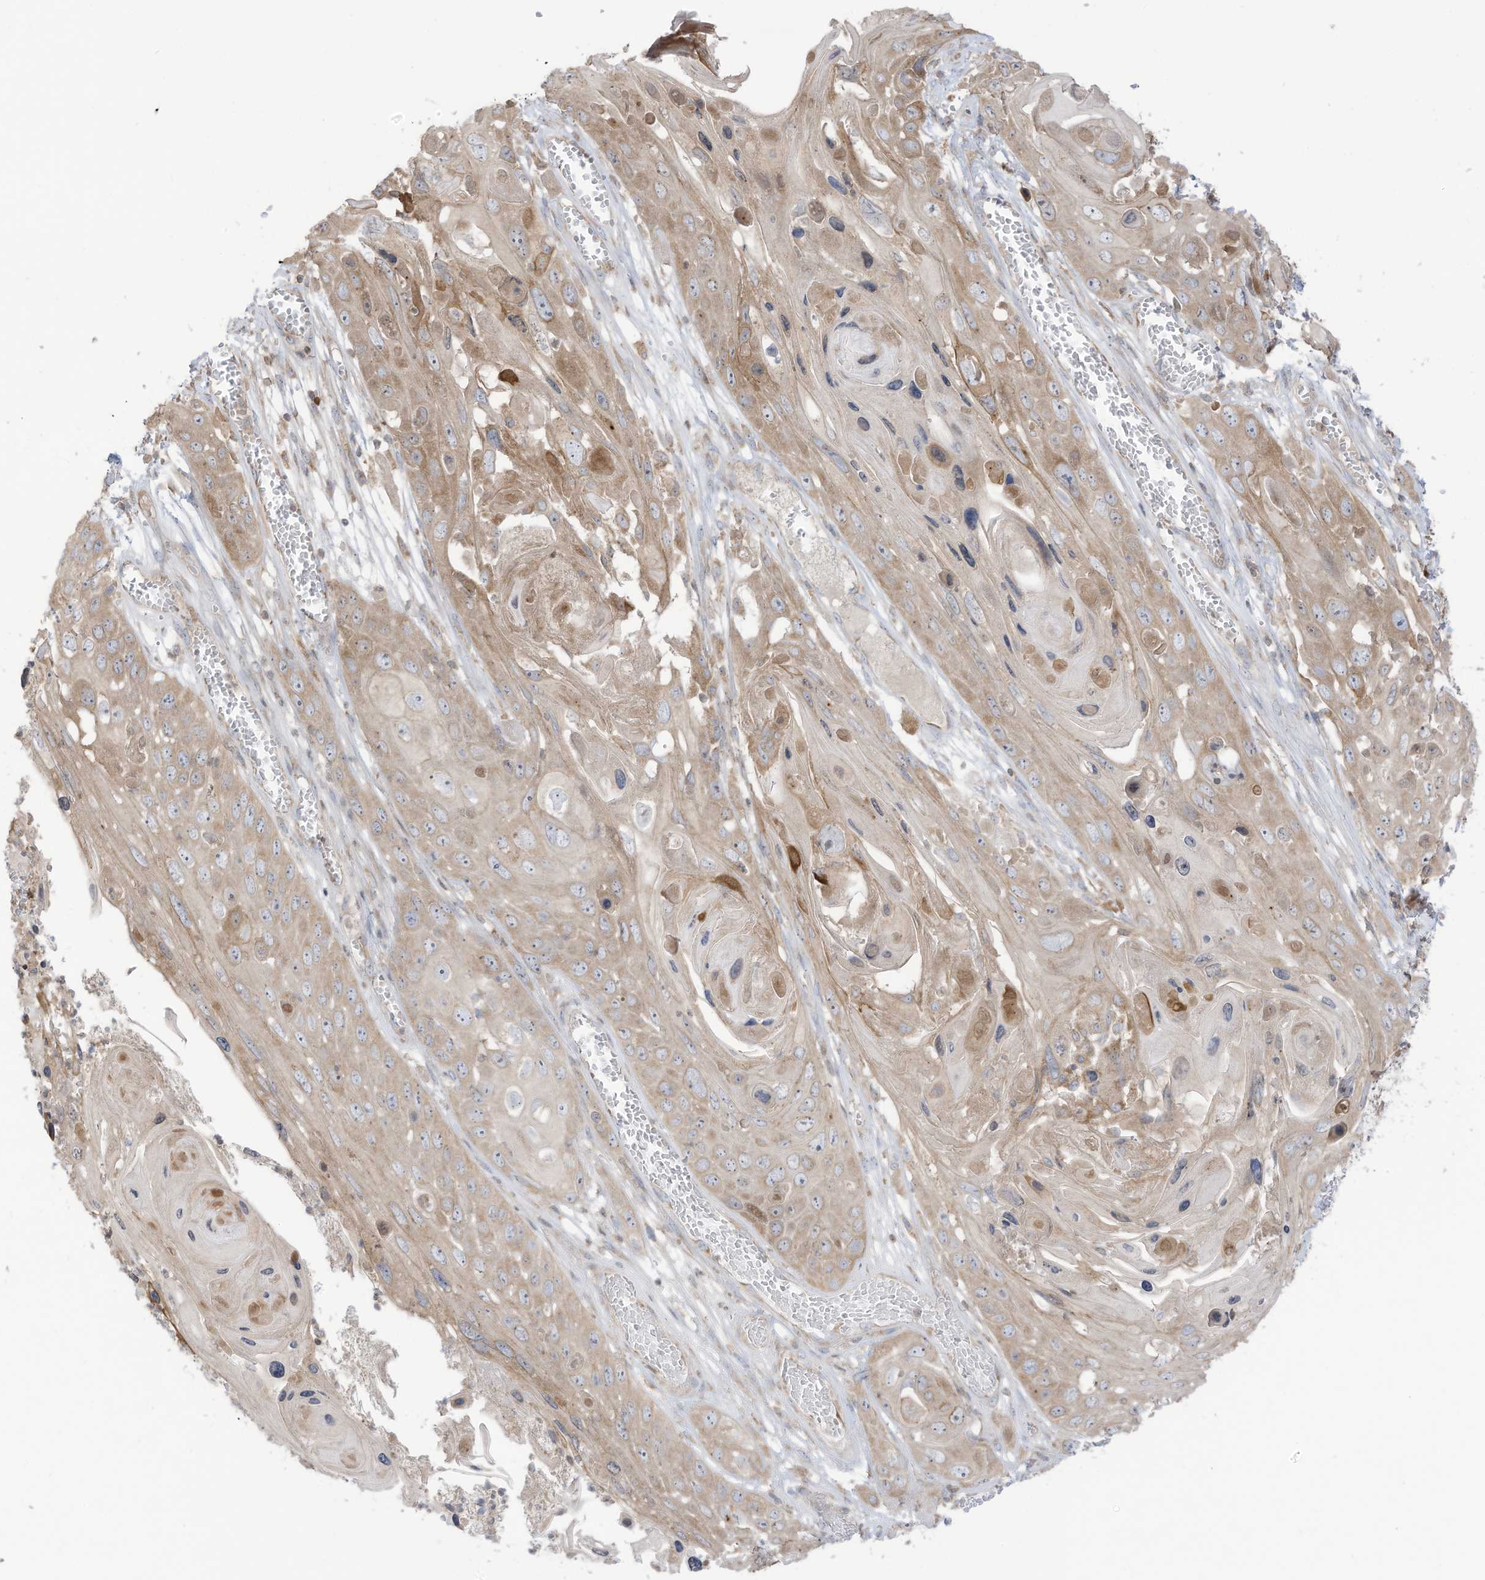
{"staining": {"intensity": "moderate", "quantity": ">75%", "location": "cytoplasmic/membranous"}, "tissue": "skin cancer", "cell_type": "Tumor cells", "image_type": "cancer", "snomed": [{"axis": "morphology", "description": "Squamous cell carcinoma, NOS"}, {"axis": "topography", "description": "Skin"}], "caption": "DAB (3,3'-diaminobenzidine) immunohistochemical staining of human skin cancer reveals moderate cytoplasmic/membranous protein positivity in about >75% of tumor cells.", "gene": "CGAS", "patient": {"sex": "male", "age": 55}}